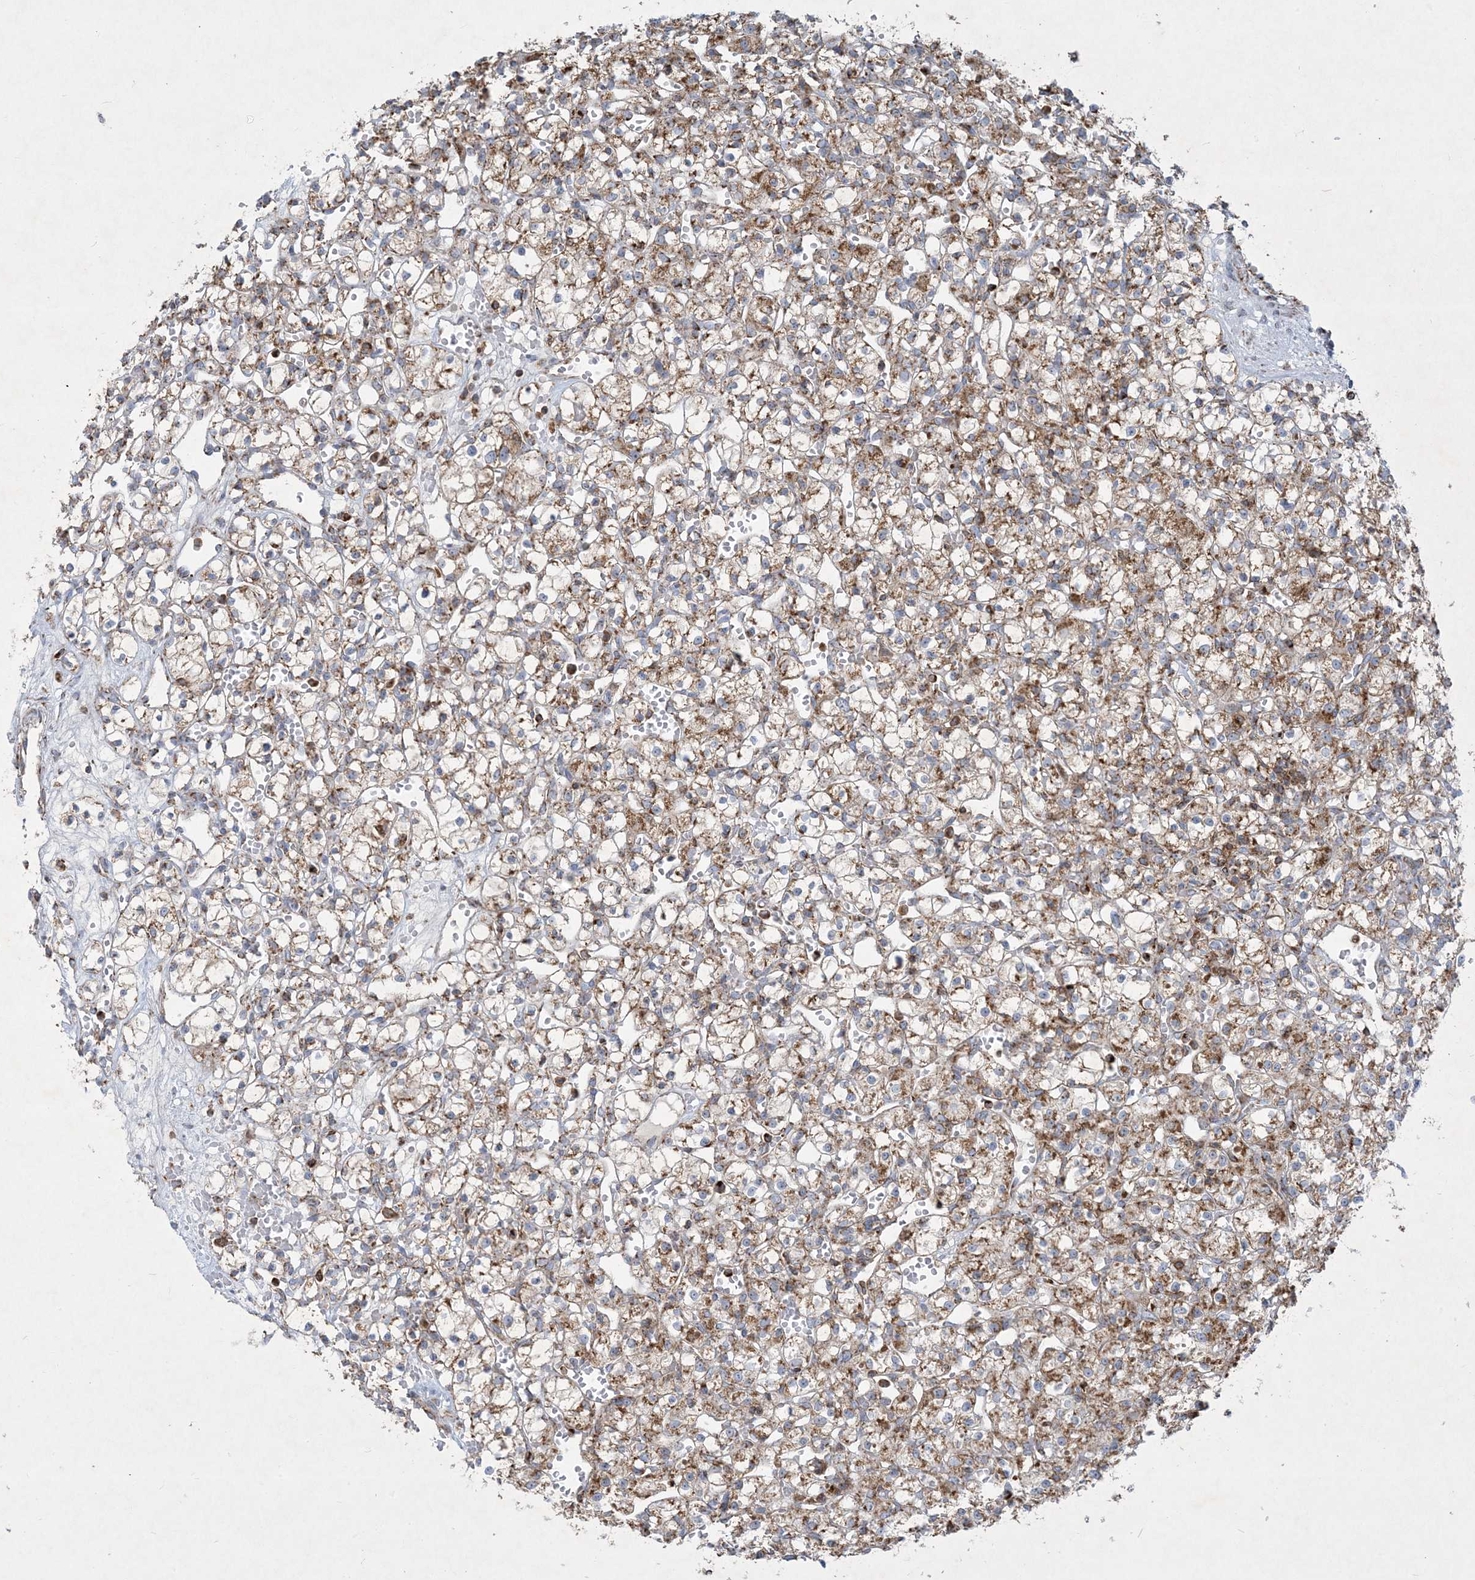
{"staining": {"intensity": "moderate", "quantity": ">75%", "location": "cytoplasmic/membranous"}, "tissue": "renal cancer", "cell_type": "Tumor cells", "image_type": "cancer", "snomed": [{"axis": "morphology", "description": "Adenocarcinoma, NOS"}, {"axis": "topography", "description": "Kidney"}], "caption": "Renal cancer (adenocarcinoma) was stained to show a protein in brown. There is medium levels of moderate cytoplasmic/membranous expression in about >75% of tumor cells.", "gene": "BEND4", "patient": {"sex": "female", "age": 59}}